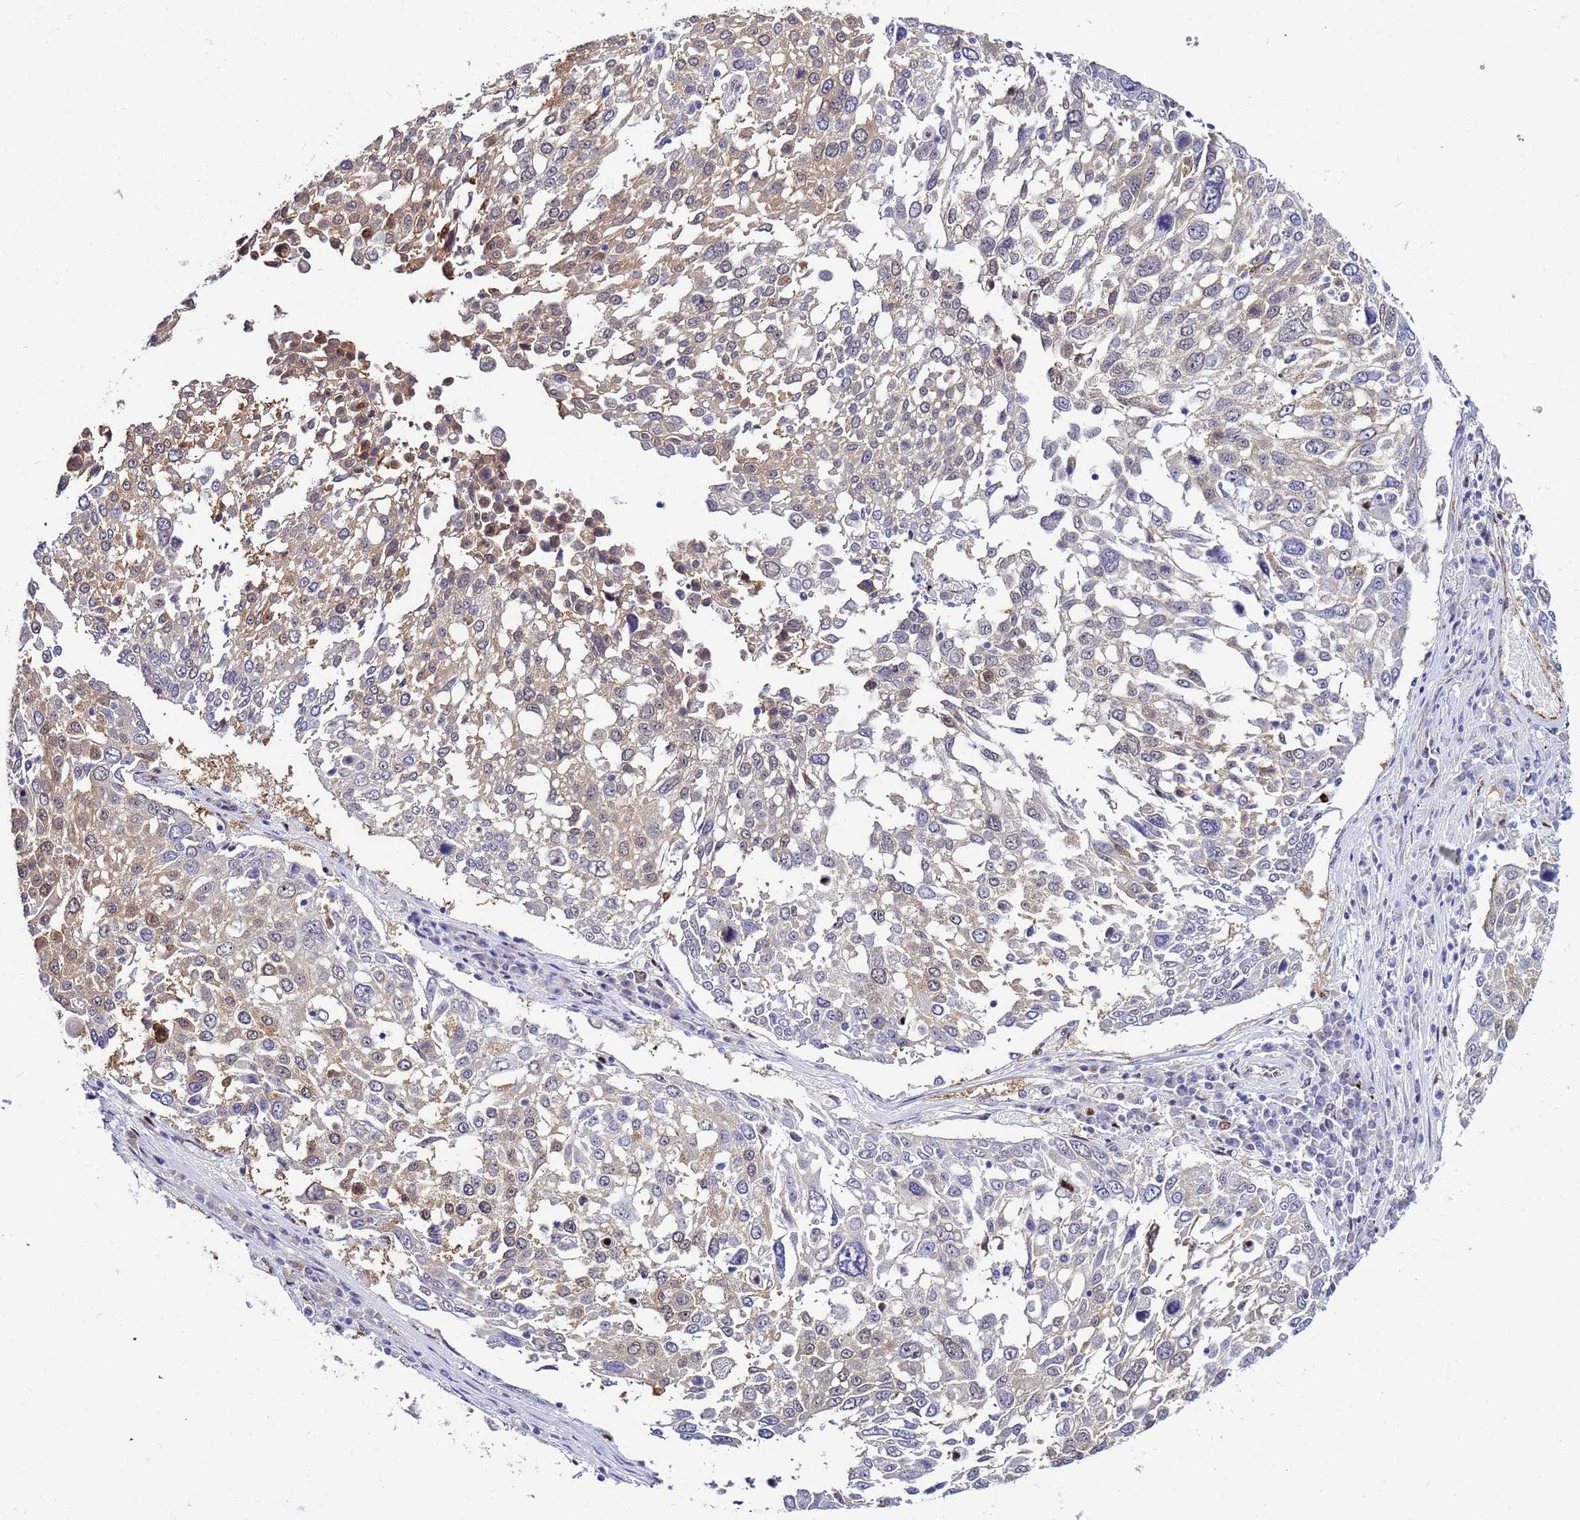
{"staining": {"intensity": "moderate", "quantity": "<25%", "location": "cytoplasmic/membranous"}, "tissue": "lung cancer", "cell_type": "Tumor cells", "image_type": "cancer", "snomed": [{"axis": "morphology", "description": "Squamous cell carcinoma, NOS"}, {"axis": "topography", "description": "Lung"}], "caption": "Squamous cell carcinoma (lung) stained with a brown dye shows moderate cytoplasmic/membranous positive staining in approximately <25% of tumor cells.", "gene": "SLC25A37", "patient": {"sex": "male", "age": 65}}